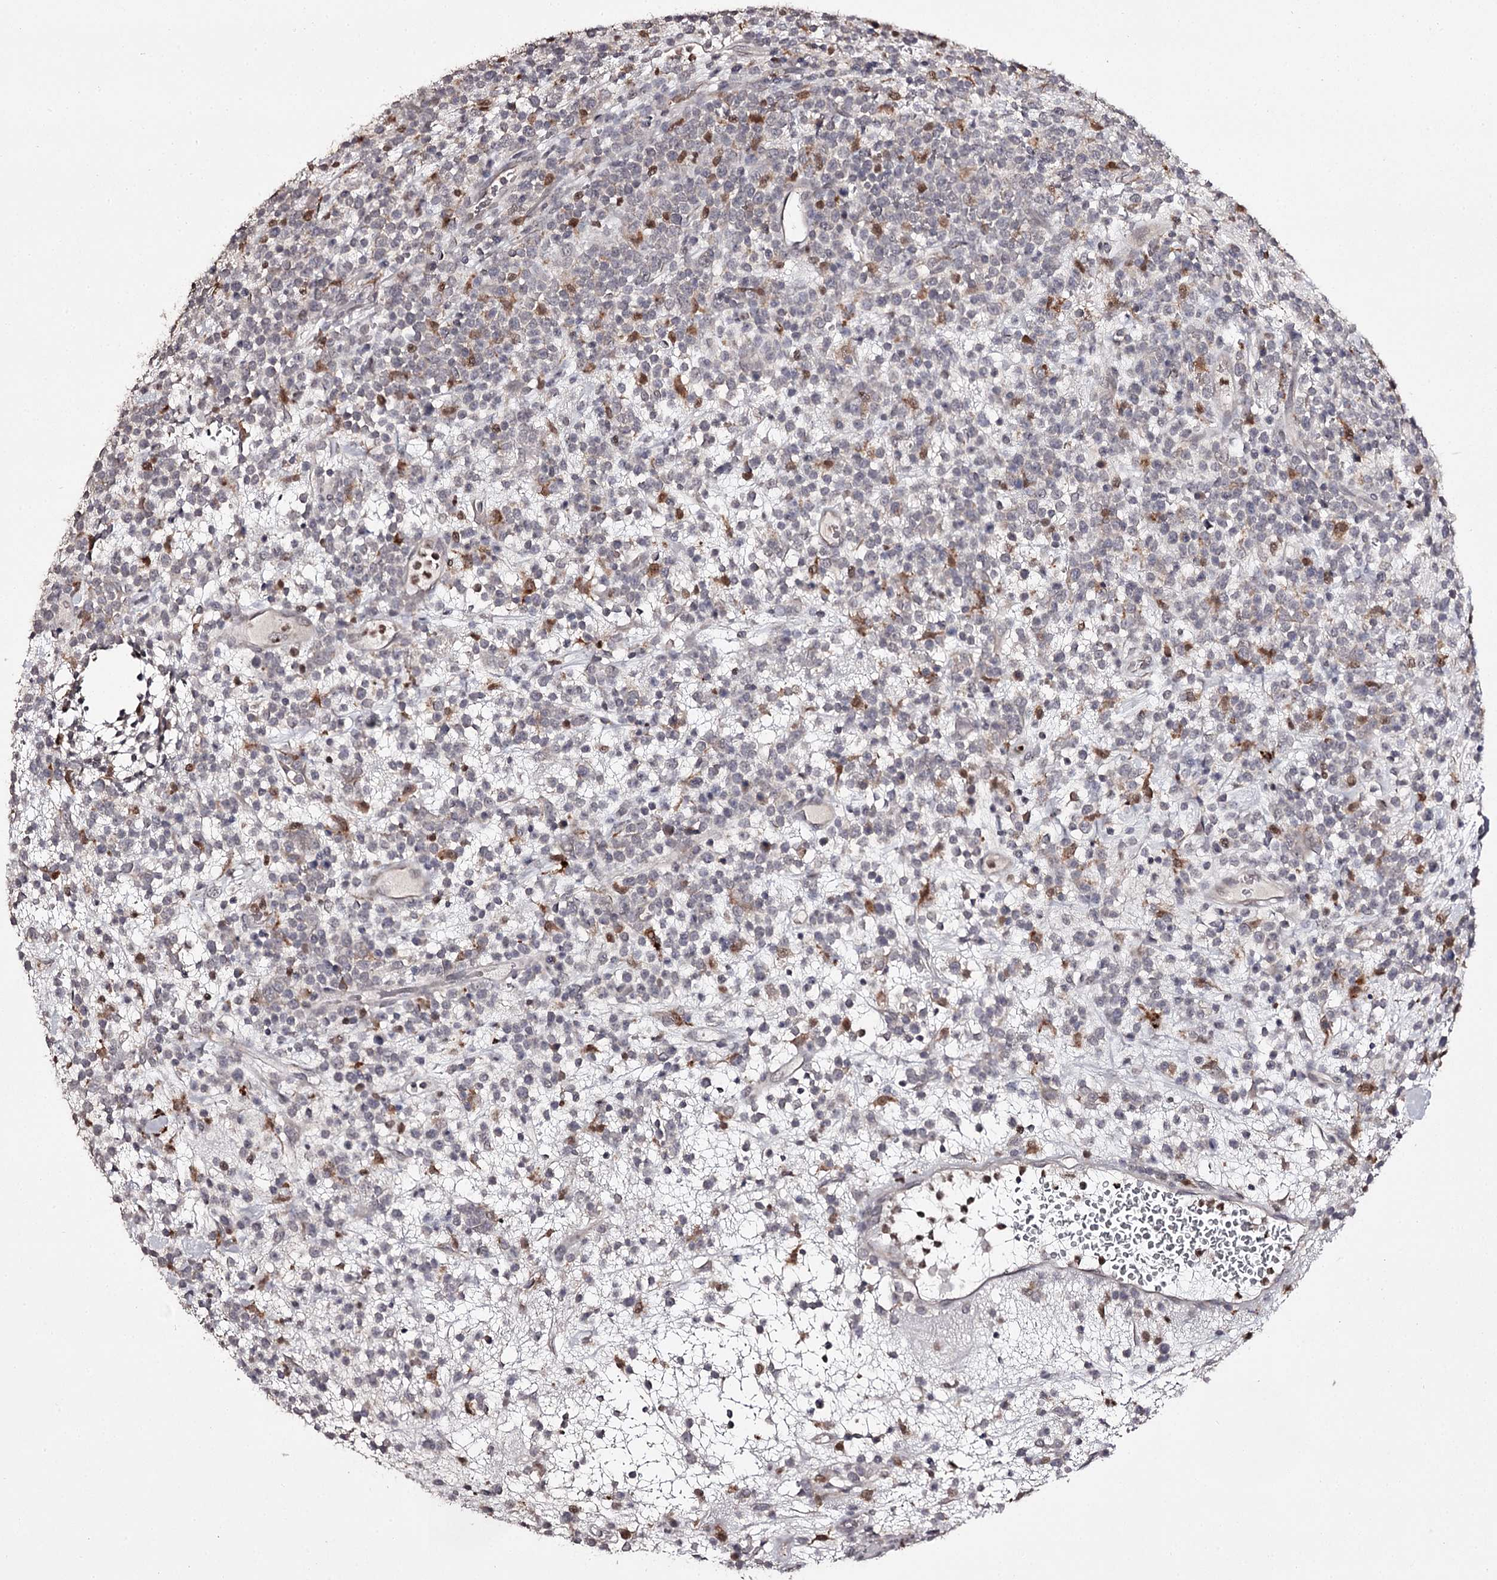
{"staining": {"intensity": "moderate", "quantity": "<25%", "location": "cytoplasmic/membranous"}, "tissue": "lymphoma", "cell_type": "Tumor cells", "image_type": "cancer", "snomed": [{"axis": "morphology", "description": "Malignant lymphoma, non-Hodgkin's type, High grade"}, {"axis": "topography", "description": "Colon"}], "caption": "Approximately <25% of tumor cells in malignant lymphoma, non-Hodgkin's type (high-grade) exhibit moderate cytoplasmic/membranous protein expression as visualized by brown immunohistochemical staining.", "gene": "SLC32A1", "patient": {"sex": "female", "age": 53}}